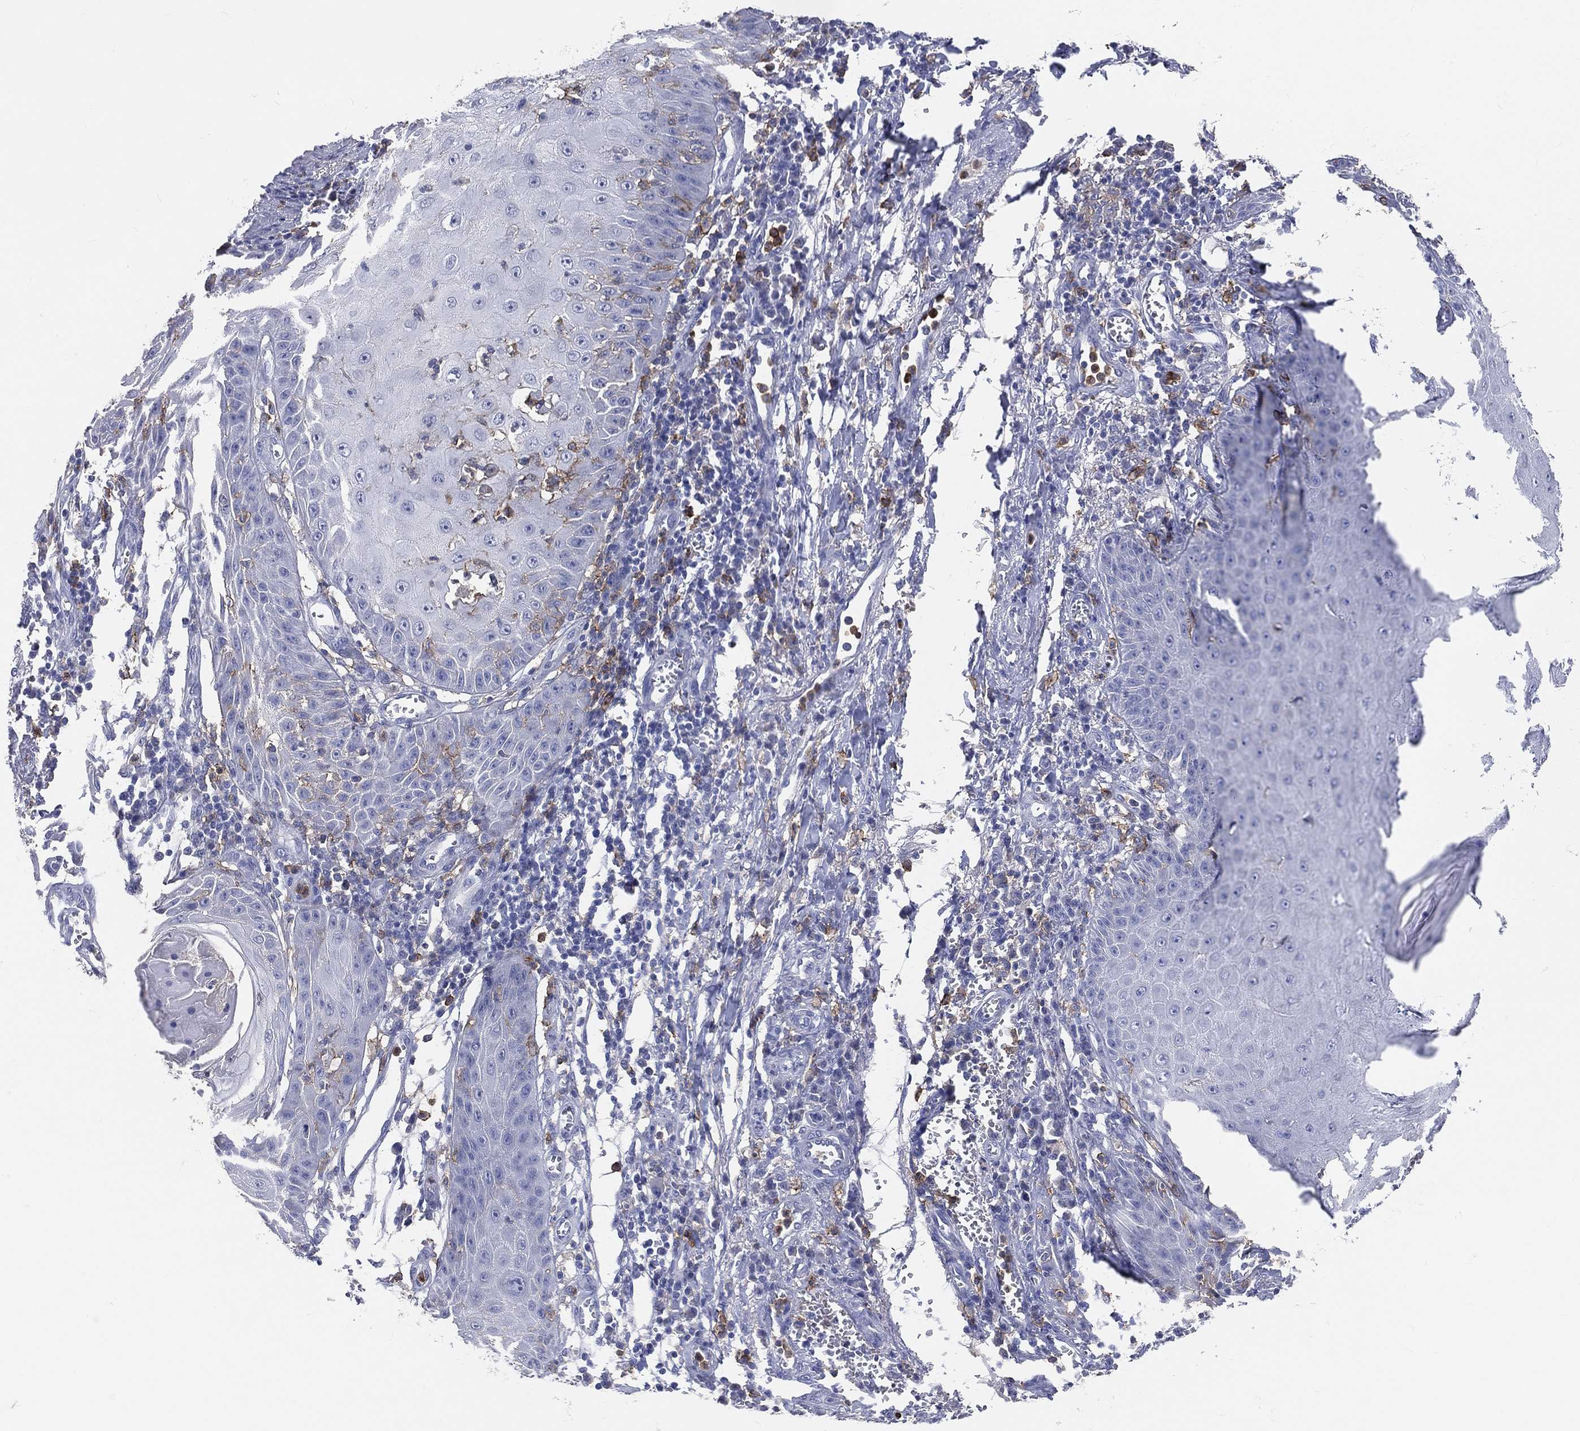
{"staining": {"intensity": "negative", "quantity": "none", "location": "none"}, "tissue": "skin cancer", "cell_type": "Tumor cells", "image_type": "cancer", "snomed": [{"axis": "morphology", "description": "Squamous cell carcinoma, NOS"}, {"axis": "topography", "description": "Skin"}], "caption": "IHC micrograph of skin cancer stained for a protein (brown), which displays no positivity in tumor cells.", "gene": "CD33", "patient": {"sex": "male", "age": 70}}